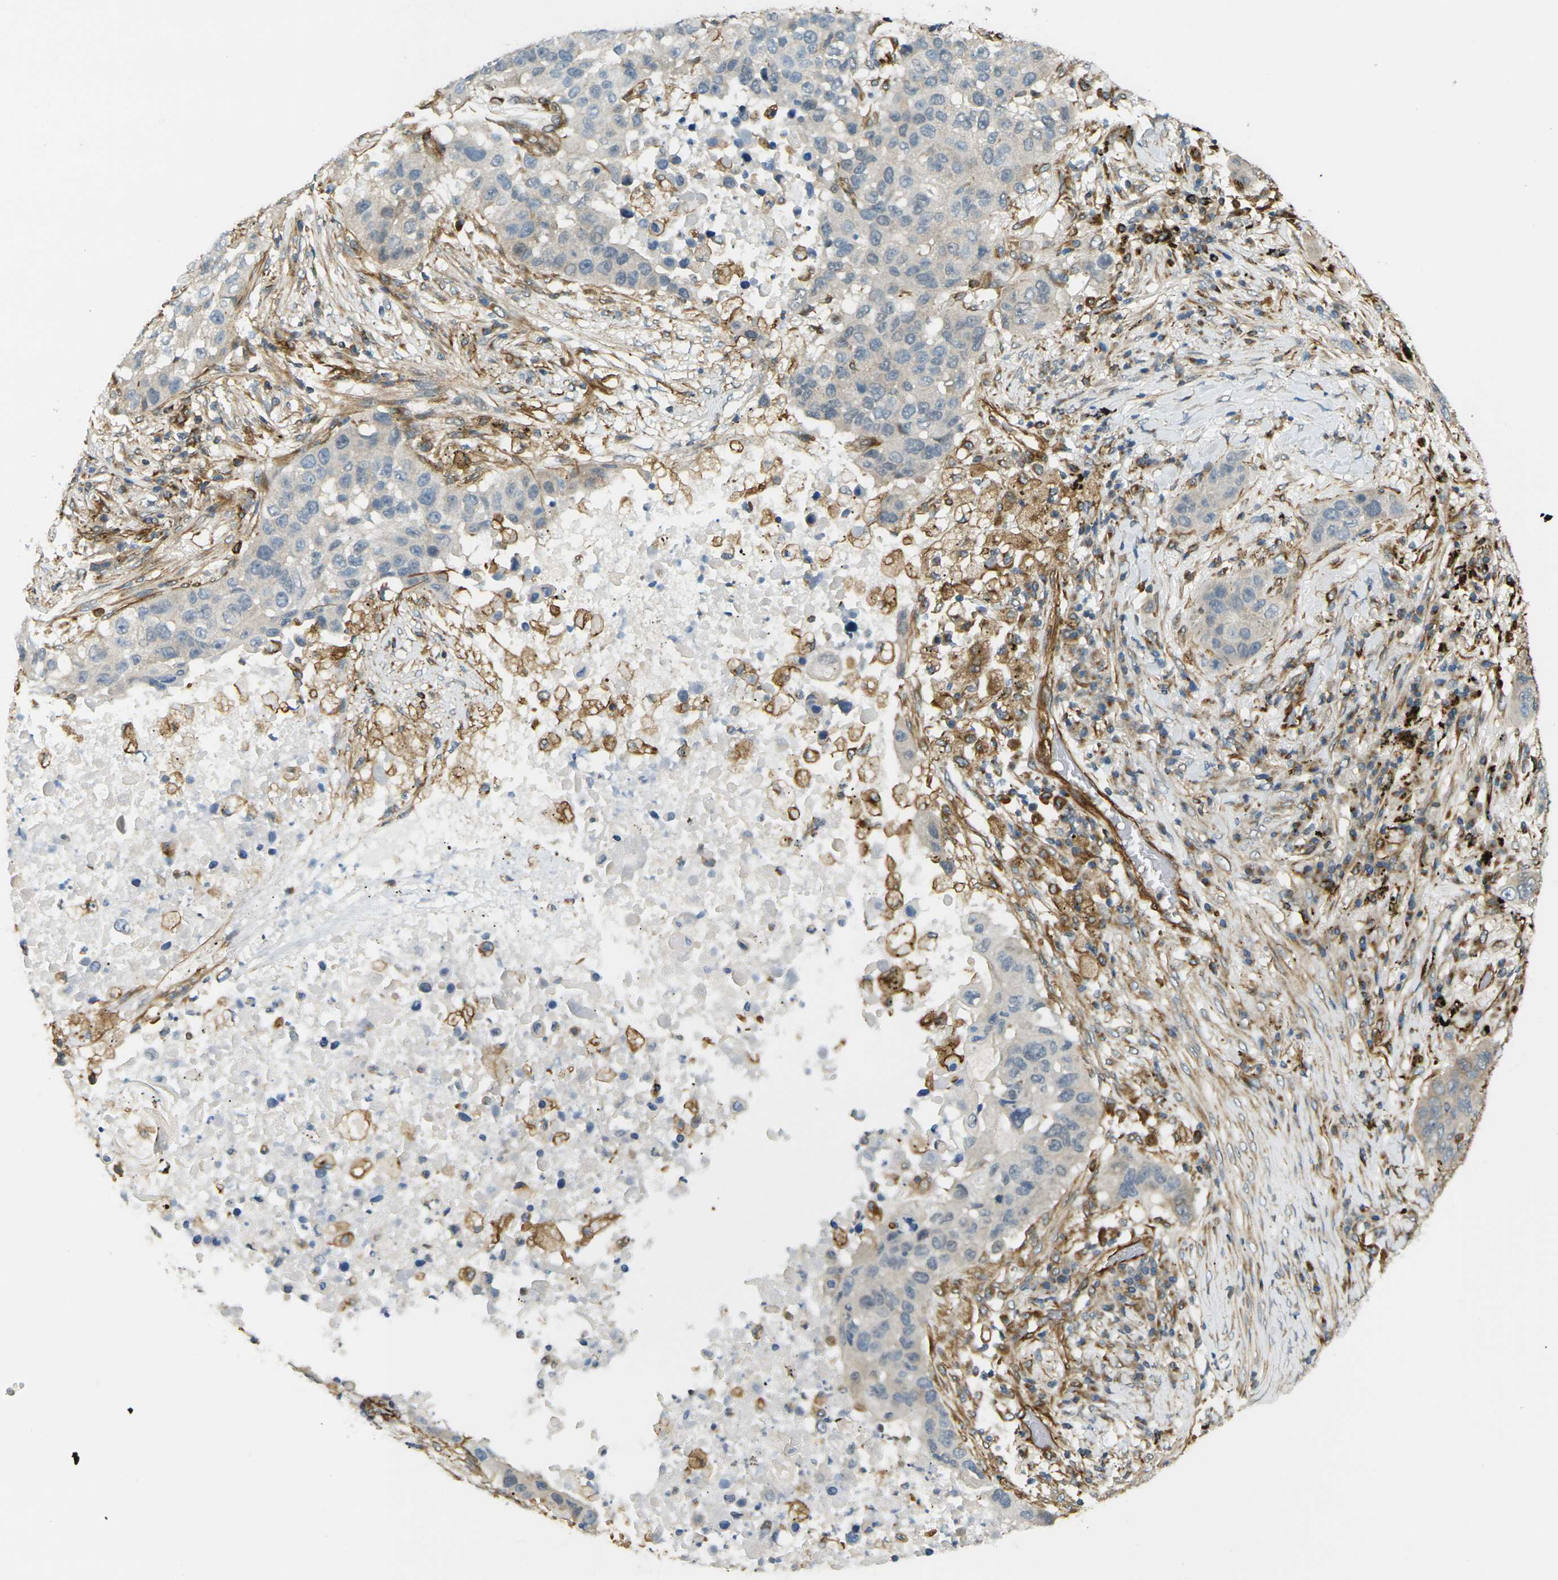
{"staining": {"intensity": "negative", "quantity": "none", "location": "none"}, "tissue": "lung cancer", "cell_type": "Tumor cells", "image_type": "cancer", "snomed": [{"axis": "morphology", "description": "Squamous cell carcinoma, NOS"}, {"axis": "topography", "description": "Lung"}], "caption": "DAB immunohistochemical staining of lung squamous cell carcinoma displays no significant expression in tumor cells.", "gene": "CYTH3", "patient": {"sex": "male", "age": 57}}